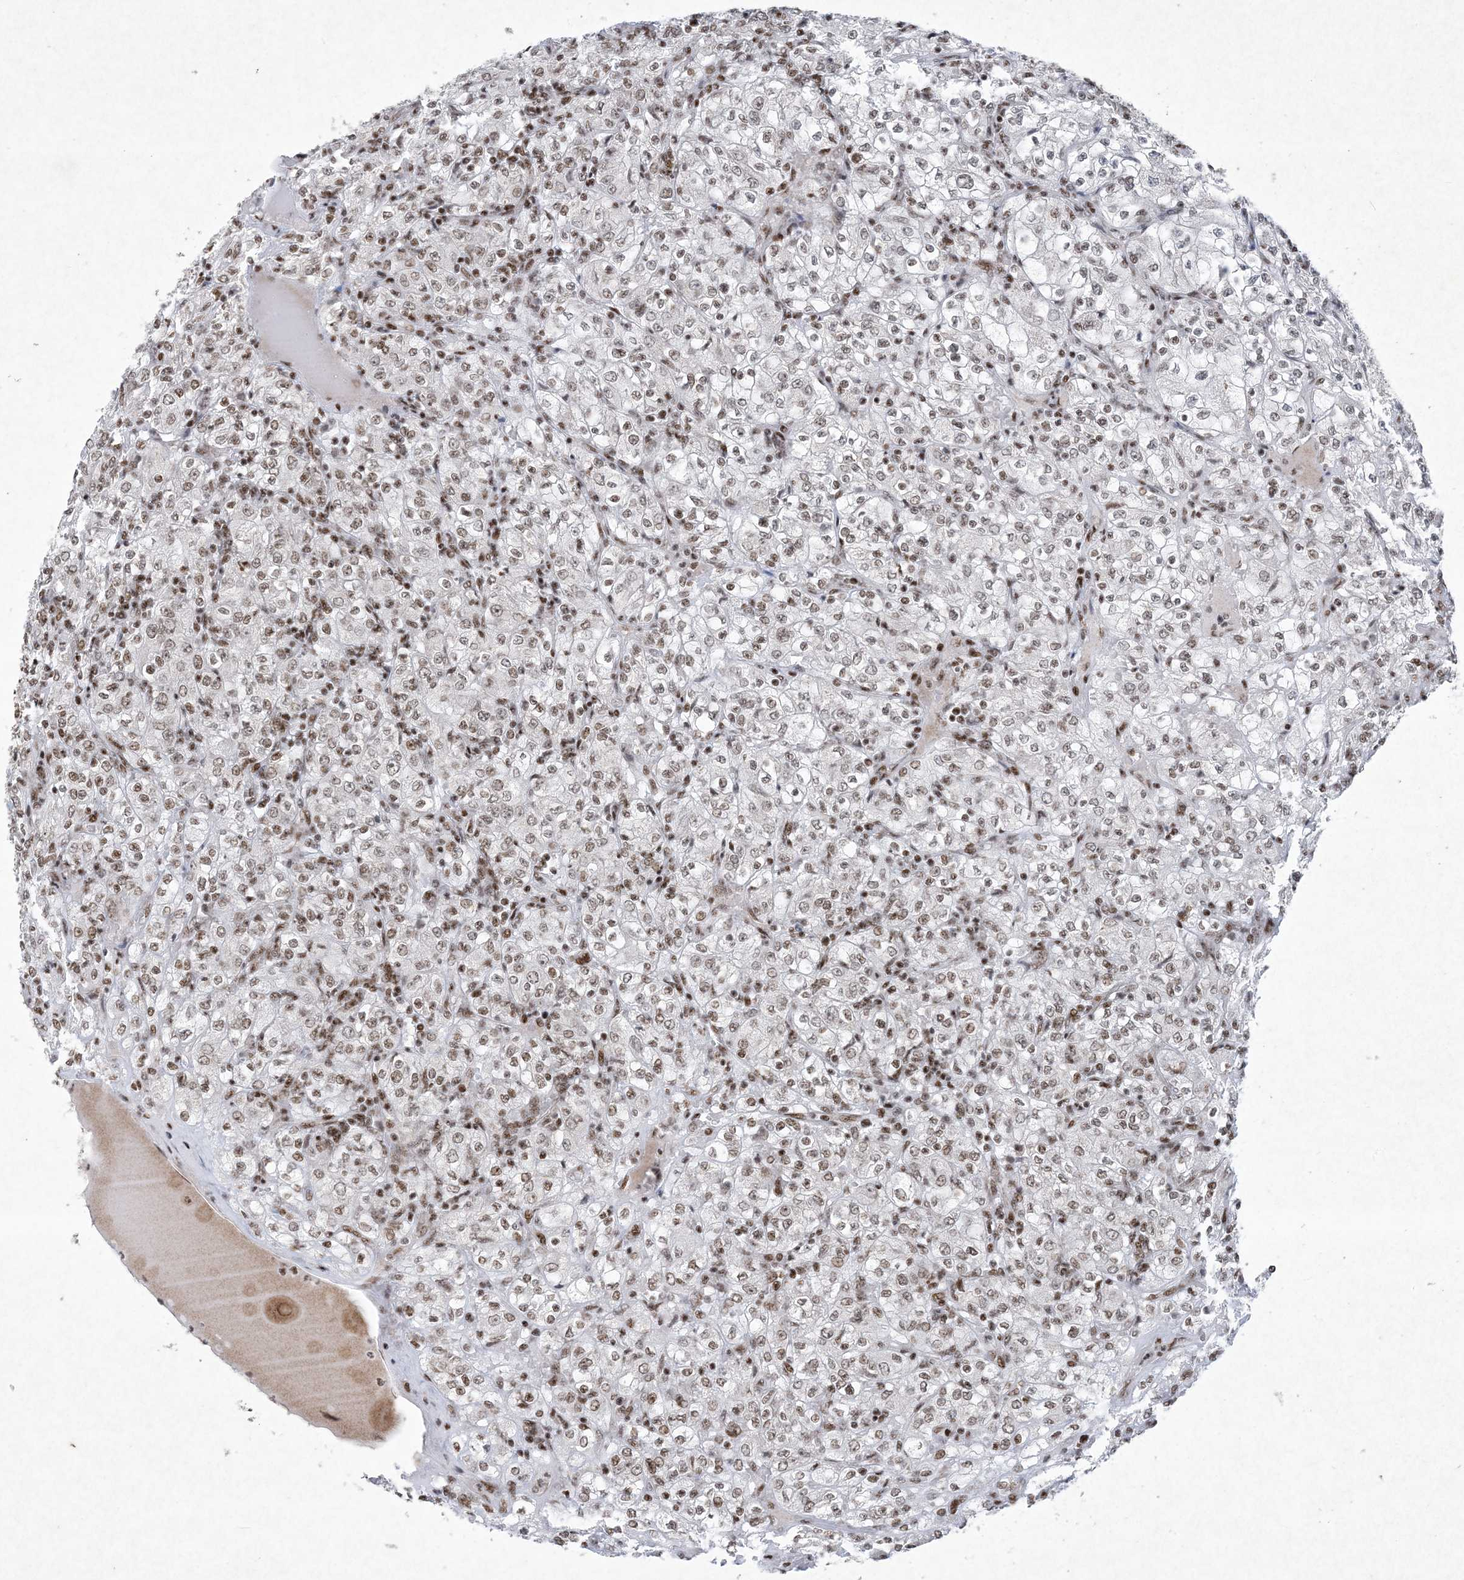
{"staining": {"intensity": "moderate", "quantity": ">75%", "location": "nuclear"}, "tissue": "renal cancer", "cell_type": "Tumor cells", "image_type": "cancer", "snomed": [{"axis": "morphology", "description": "Normal tissue, NOS"}, {"axis": "morphology", "description": "Adenocarcinoma, NOS"}, {"axis": "topography", "description": "Kidney"}], "caption": "Renal cancer stained for a protein shows moderate nuclear positivity in tumor cells.", "gene": "PKNOX2", "patient": {"sex": "female", "age": 72}}